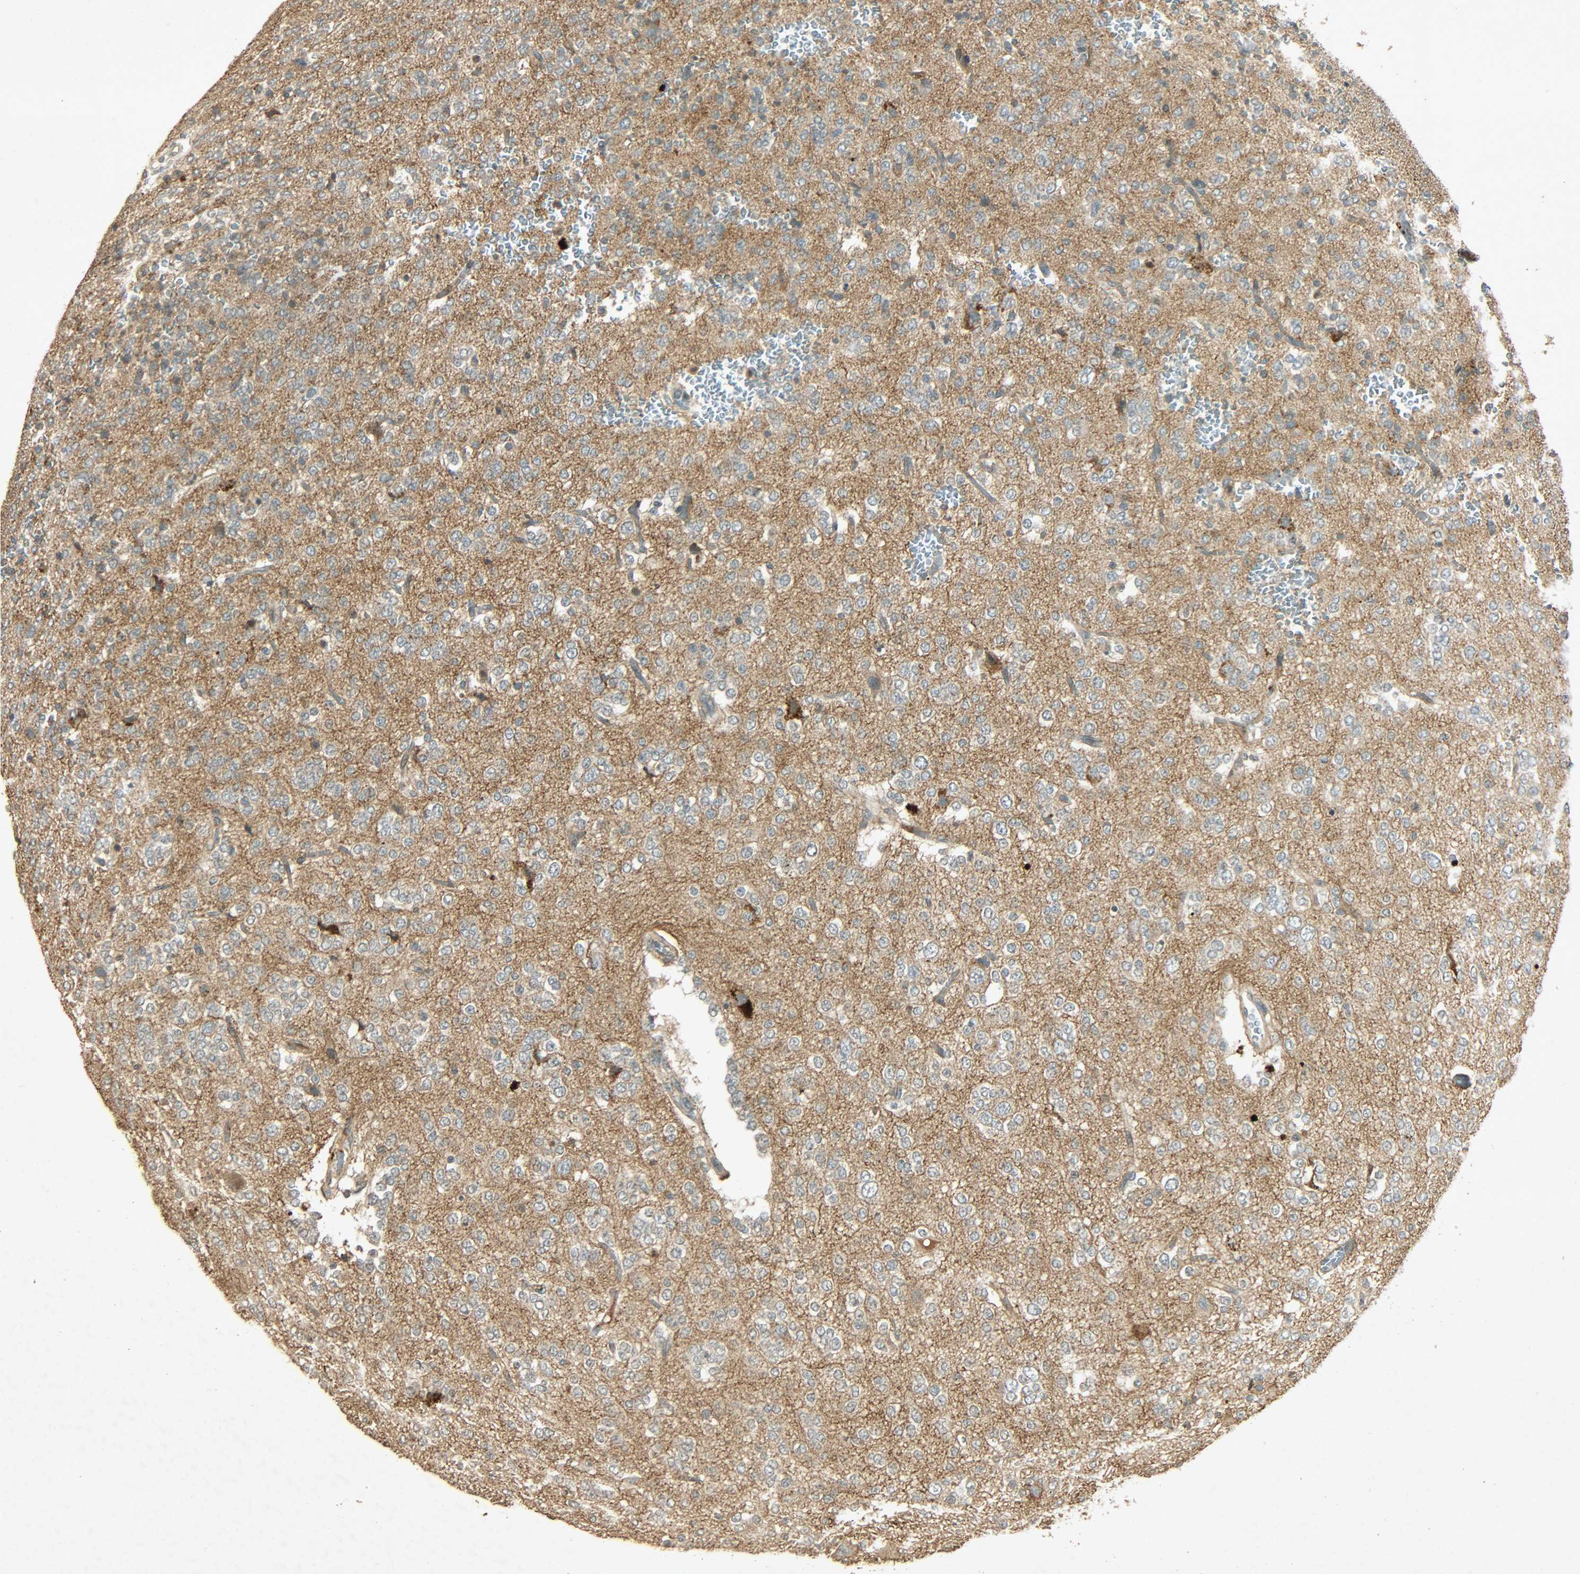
{"staining": {"intensity": "weak", "quantity": ">75%", "location": "cytoplasmic/membranous"}, "tissue": "glioma", "cell_type": "Tumor cells", "image_type": "cancer", "snomed": [{"axis": "morphology", "description": "Glioma, malignant, Low grade"}, {"axis": "topography", "description": "Brain"}], "caption": "DAB immunohistochemical staining of glioma demonstrates weak cytoplasmic/membranous protein staining in about >75% of tumor cells. Ihc stains the protein of interest in brown and the nuclei are stained blue.", "gene": "ATP2B1", "patient": {"sex": "male", "age": 38}}